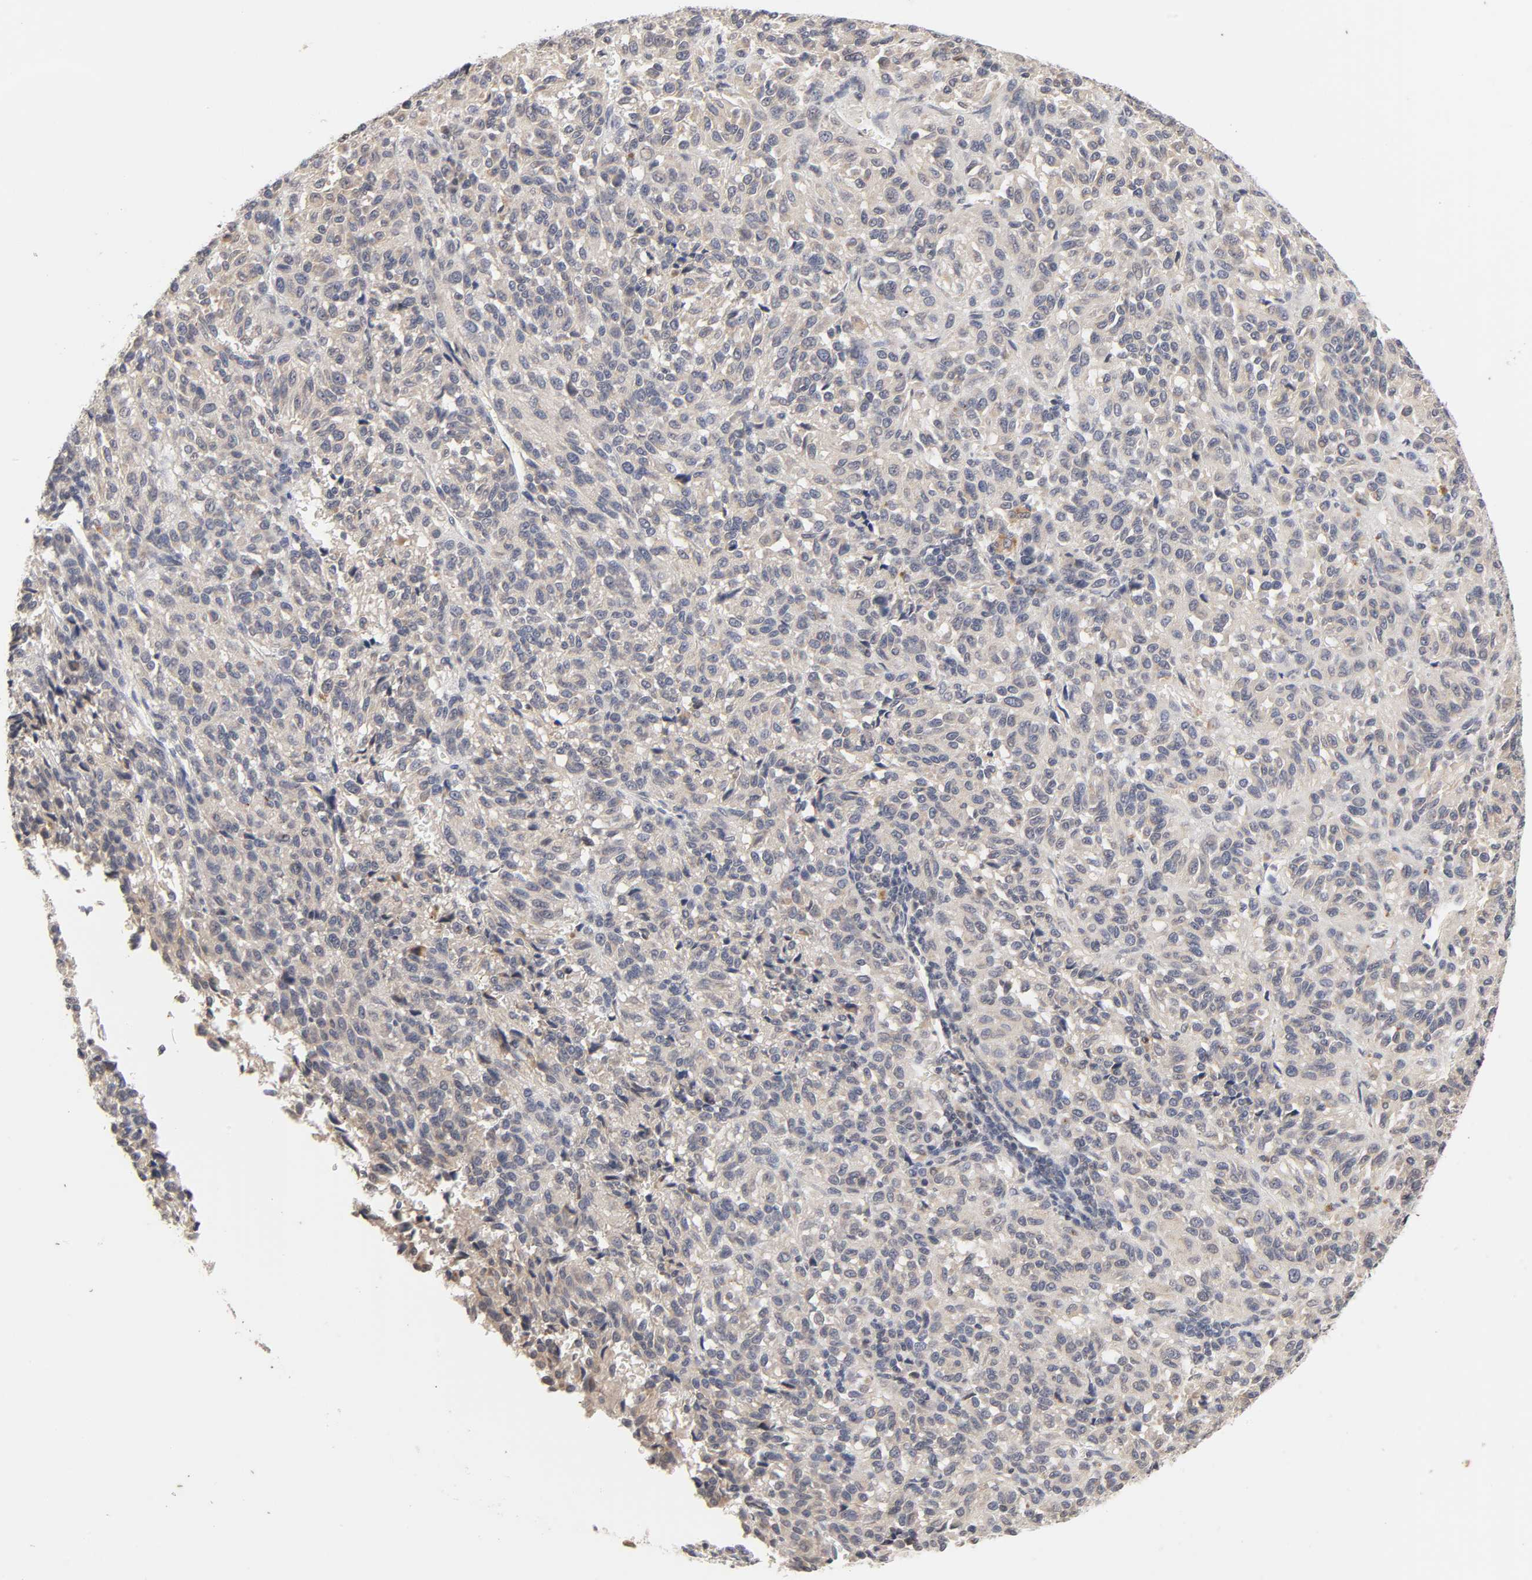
{"staining": {"intensity": "negative", "quantity": "none", "location": "none"}, "tissue": "melanoma", "cell_type": "Tumor cells", "image_type": "cancer", "snomed": [{"axis": "morphology", "description": "Malignant melanoma, Metastatic site"}, {"axis": "topography", "description": "Lung"}], "caption": "High magnification brightfield microscopy of melanoma stained with DAB (3,3'-diaminobenzidine) (brown) and counterstained with hematoxylin (blue): tumor cells show no significant positivity.", "gene": "CXADR", "patient": {"sex": "male", "age": 64}}